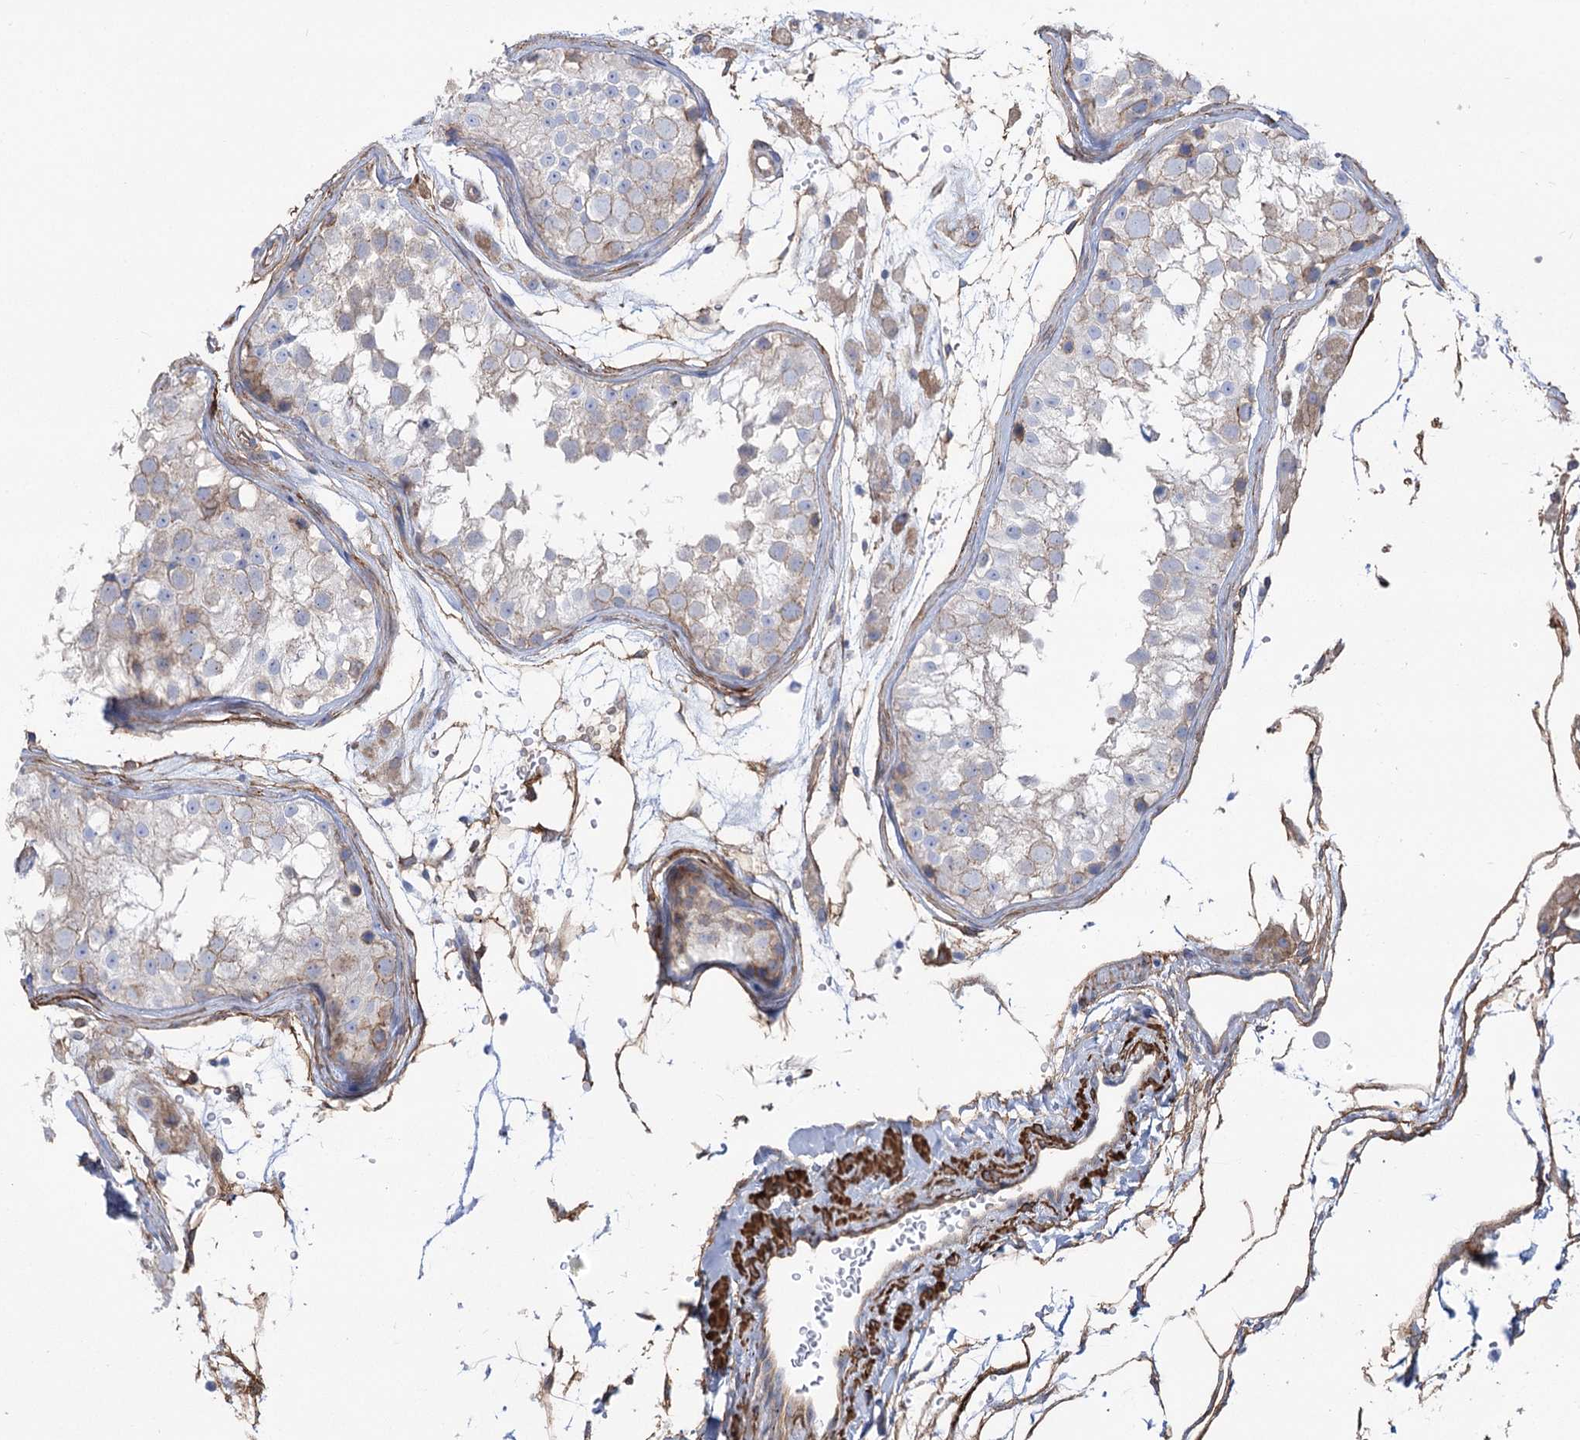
{"staining": {"intensity": "weak", "quantity": "<25%", "location": "cytoplasmic/membranous"}, "tissue": "testis", "cell_type": "Cells in seminiferous ducts", "image_type": "normal", "snomed": [{"axis": "morphology", "description": "Normal tissue, NOS"}, {"axis": "morphology", "description": "Adenocarcinoma, metastatic, NOS"}, {"axis": "topography", "description": "Testis"}], "caption": "Cells in seminiferous ducts are negative for brown protein staining in benign testis. (Brightfield microscopy of DAB (3,3'-diaminobenzidine) IHC at high magnification).", "gene": "PLEKHA5", "patient": {"sex": "male", "age": 26}}